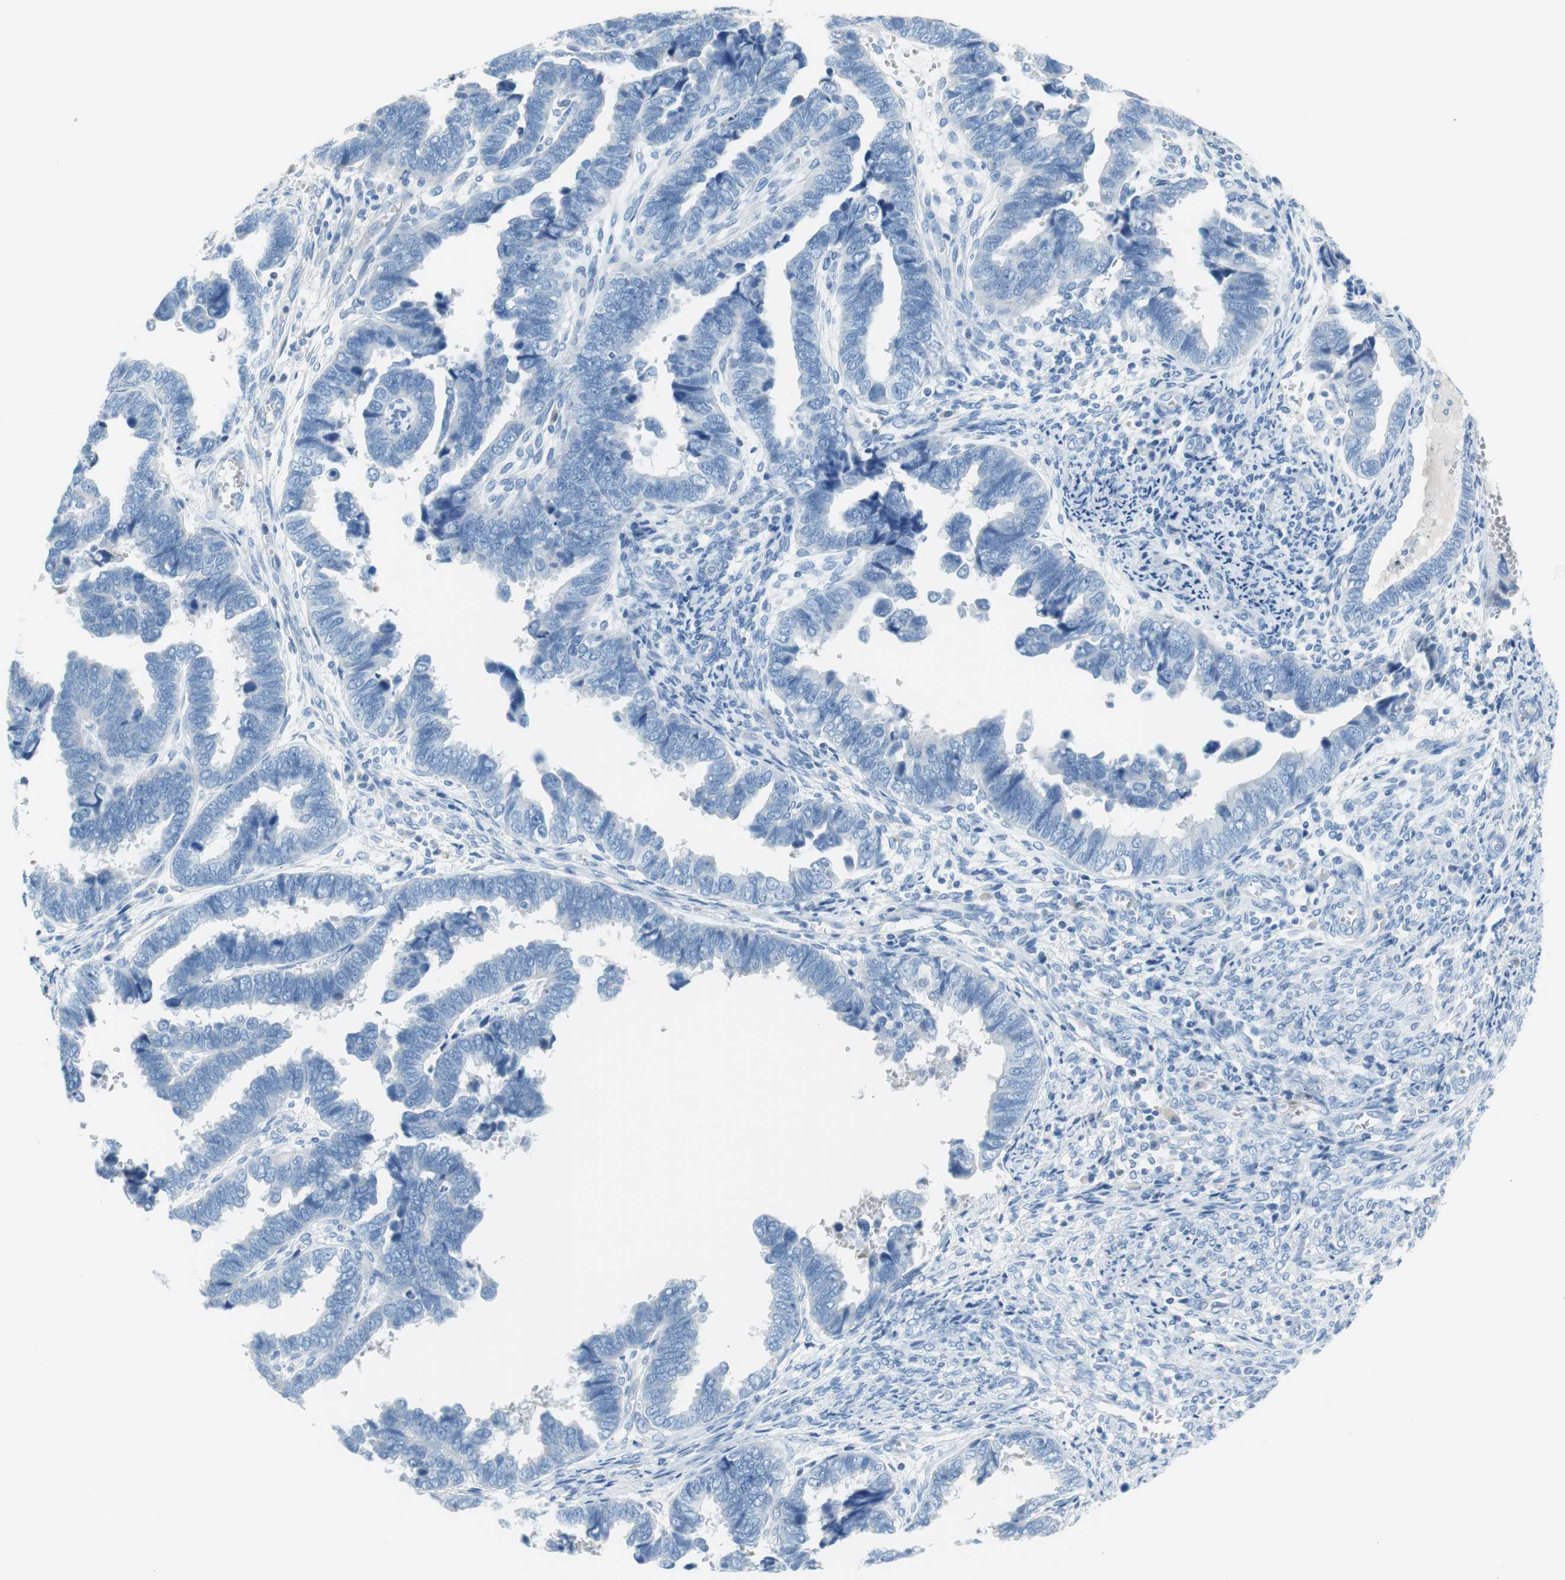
{"staining": {"intensity": "negative", "quantity": "none", "location": "none"}, "tissue": "endometrial cancer", "cell_type": "Tumor cells", "image_type": "cancer", "snomed": [{"axis": "morphology", "description": "Adenocarcinoma, NOS"}, {"axis": "topography", "description": "Endometrium"}], "caption": "This micrograph is of endometrial adenocarcinoma stained with immunohistochemistry to label a protein in brown with the nuclei are counter-stained blue. There is no positivity in tumor cells.", "gene": "MYH1", "patient": {"sex": "female", "age": 75}}